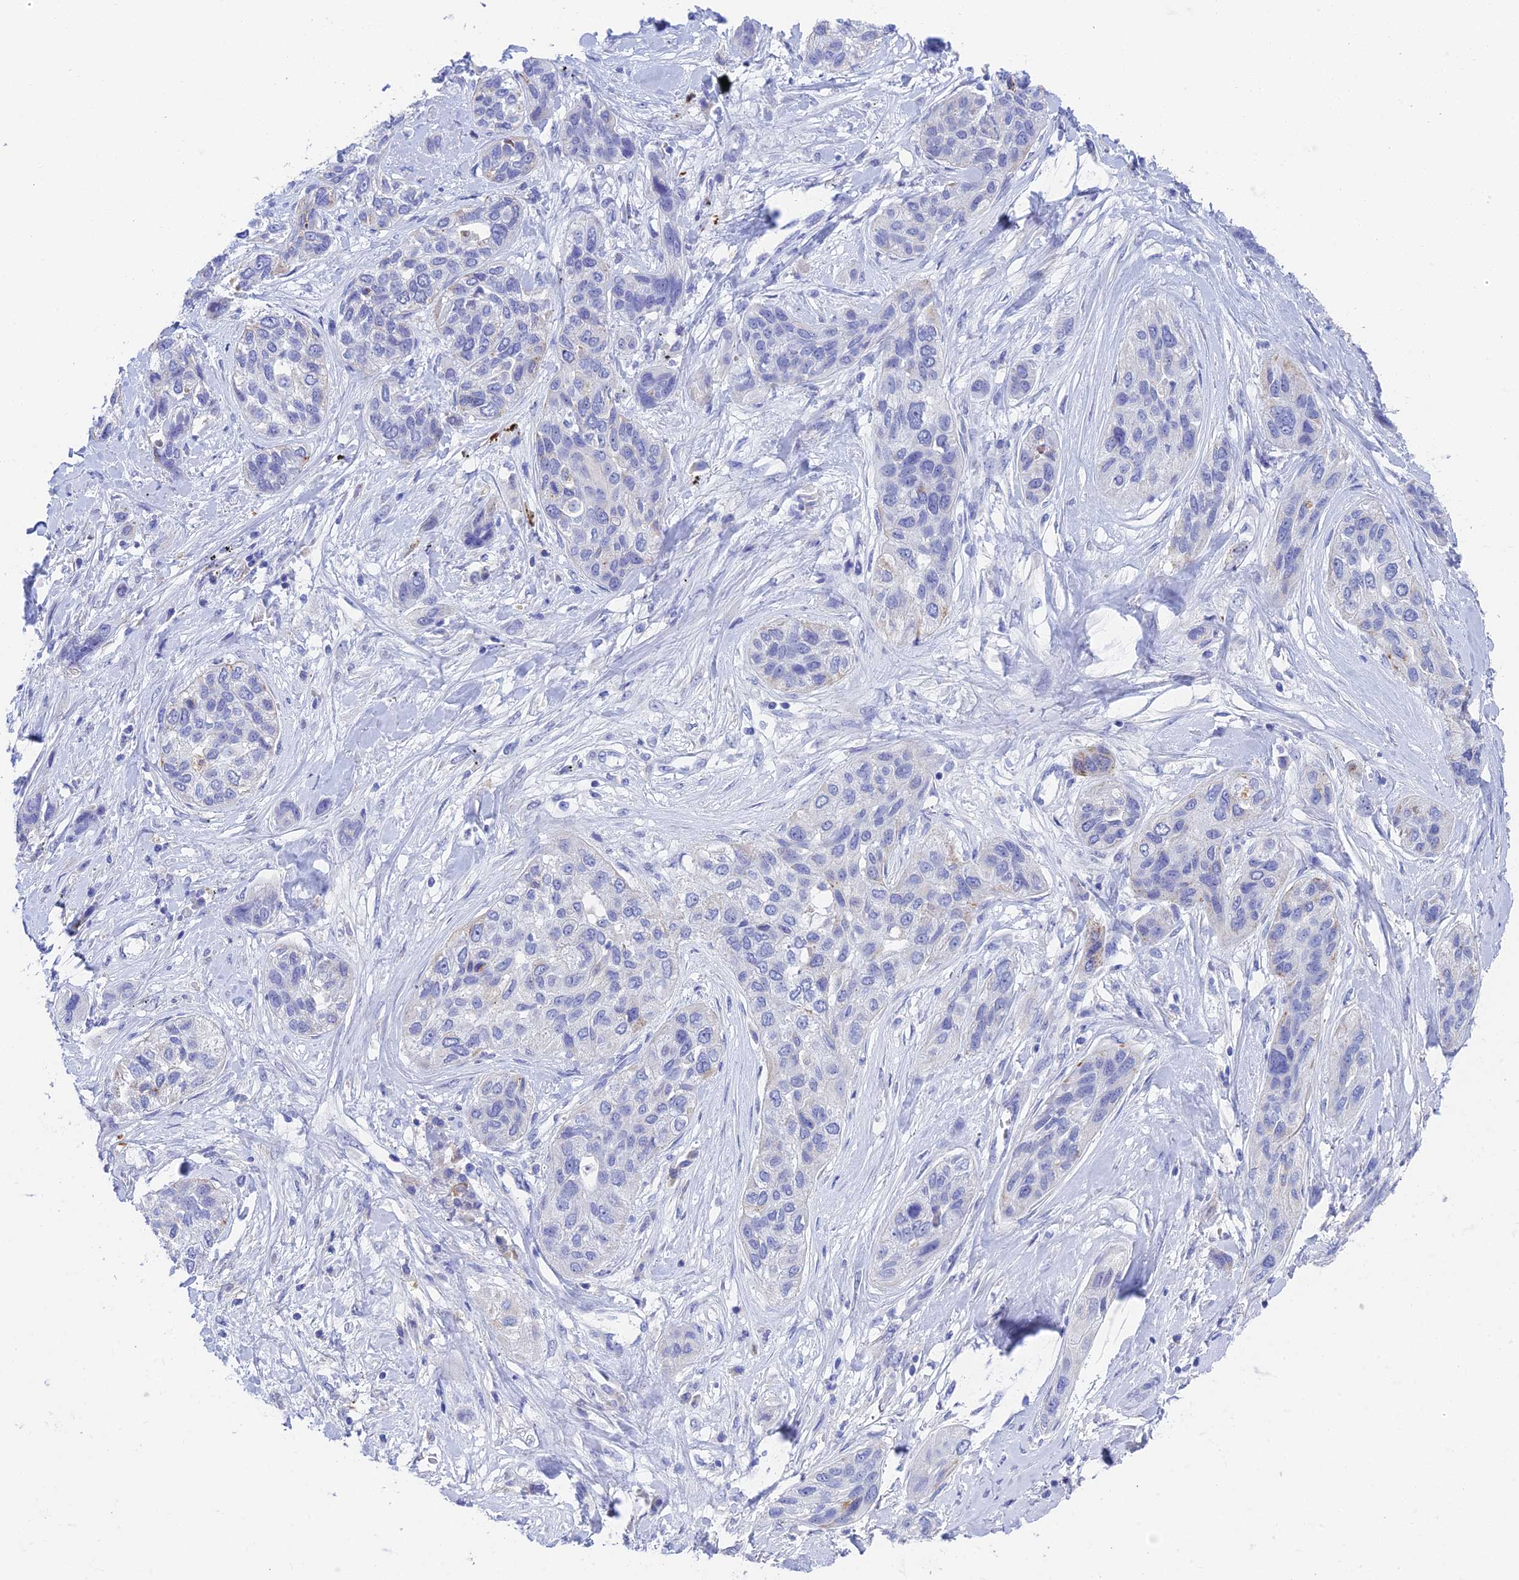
{"staining": {"intensity": "negative", "quantity": "none", "location": "none"}, "tissue": "lung cancer", "cell_type": "Tumor cells", "image_type": "cancer", "snomed": [{"axis": "morphology", "description": "Squamous cell carcinoma, NOS"}, {"axis": "topography", "description": "Lung"}], "caption": "Tumor cells are negative for brown protein staining in lung squamous cell carcinoma.", "gene": "ADAMTS13", "patient": {"sex": "female", "age": 70}}